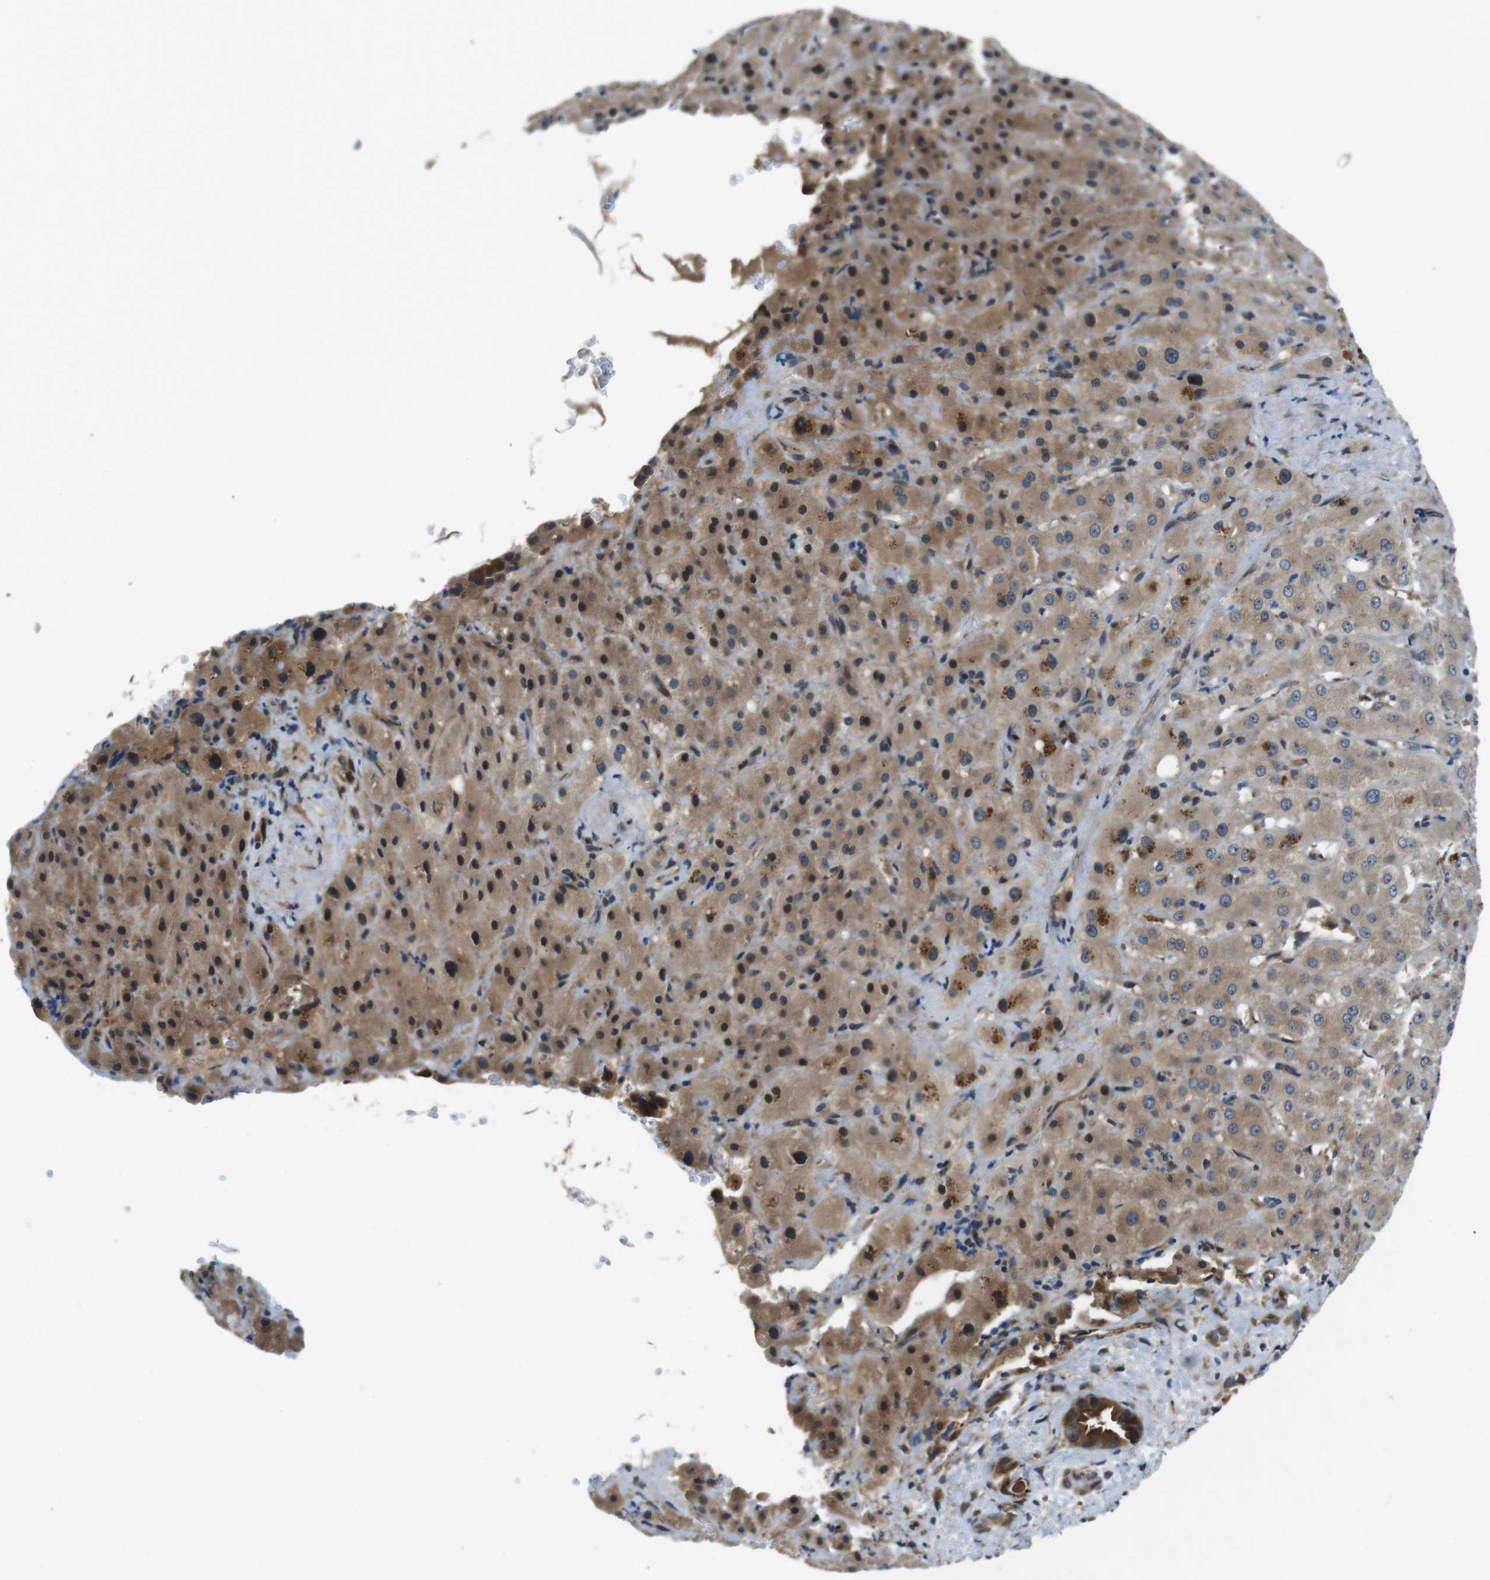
{"staining": {"intensity": "moderate", "quantity": ">75%", "location": "cytoplasmic/membranous,nuclear"}, "tissue": "liver cancer", "cell_type": "Tumor cells", "image_type": "cancer", "snomed": [{"axis": "morphology", "description": "Cholangiocarcinoma"}, {"axis": "topography", "description": "Liver"}], "caption": "Liver cancer (cholangiocarcinoma) stained with immunohistochemistry shows moderate cytoplasmic/membranous and nuclear expression in approximately >75% of tumor cells. Ihc stains the protein of interest in brown and the nuclei are stained blue.", "gene": "PALD1", "patient": {"sex": "female", "age": 65}}